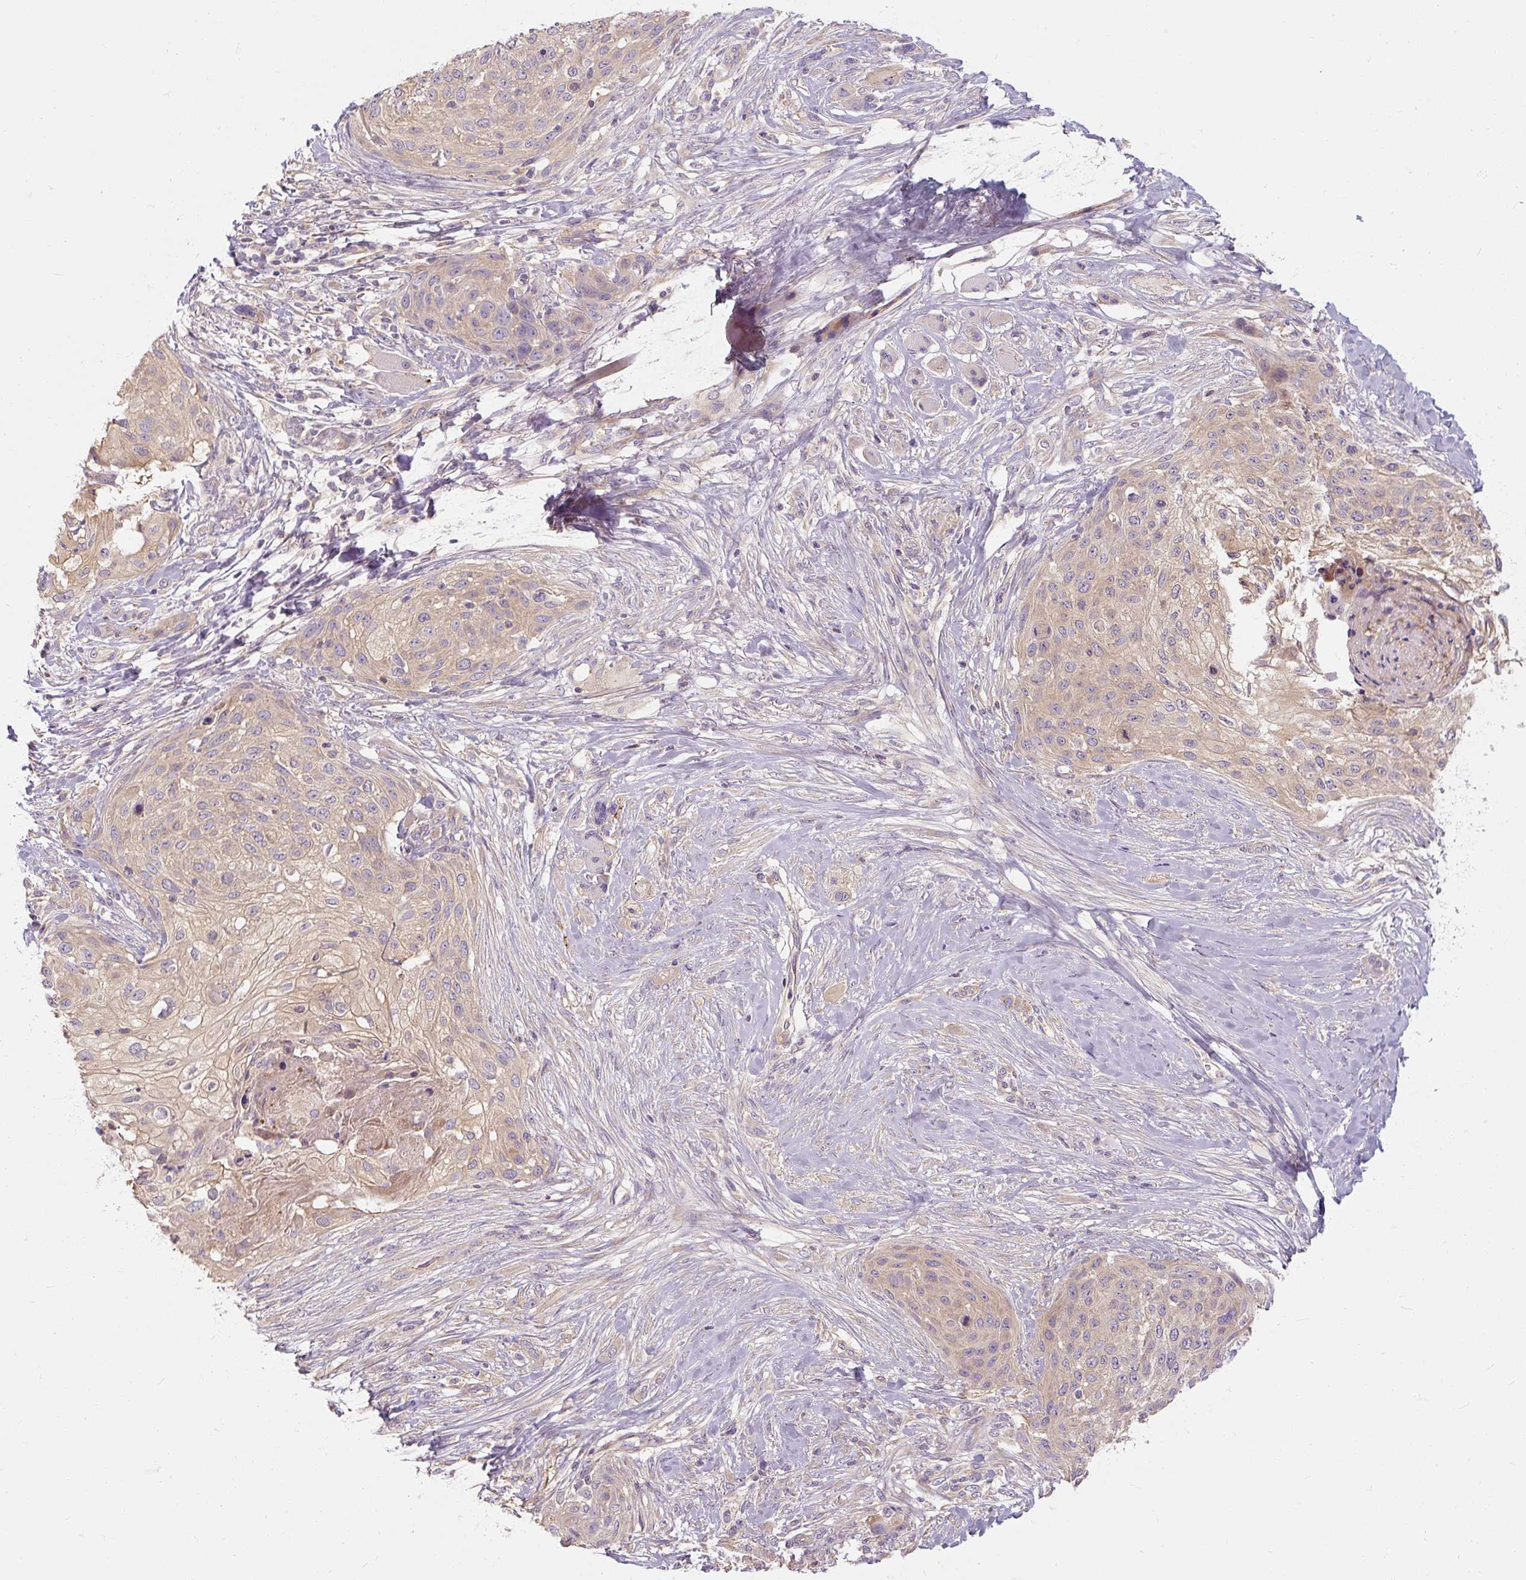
{"staining": {"intensity": "weak", "quantity": "25%-75%", "location": "cytoplasmic/membranous"}, "tissue": "skin cancer", "cell_type": "Tumor cells", "image_type": "cancer", "snomed": [{"axis": "morphology", "description": "Squamous cell carcinoma, NOS"}, {"axis": "topography", "description": "Skin"}], "caption": "Immunohistochemical staining of human skin cancer (squamous cell carcinoma) demonstrates weak cytoplasmic/membranous protein positivity in approximately 25%-75% of tumor cells.", "gene": "RB1CC1", "patient": {"sex": "female", "age": 87}}